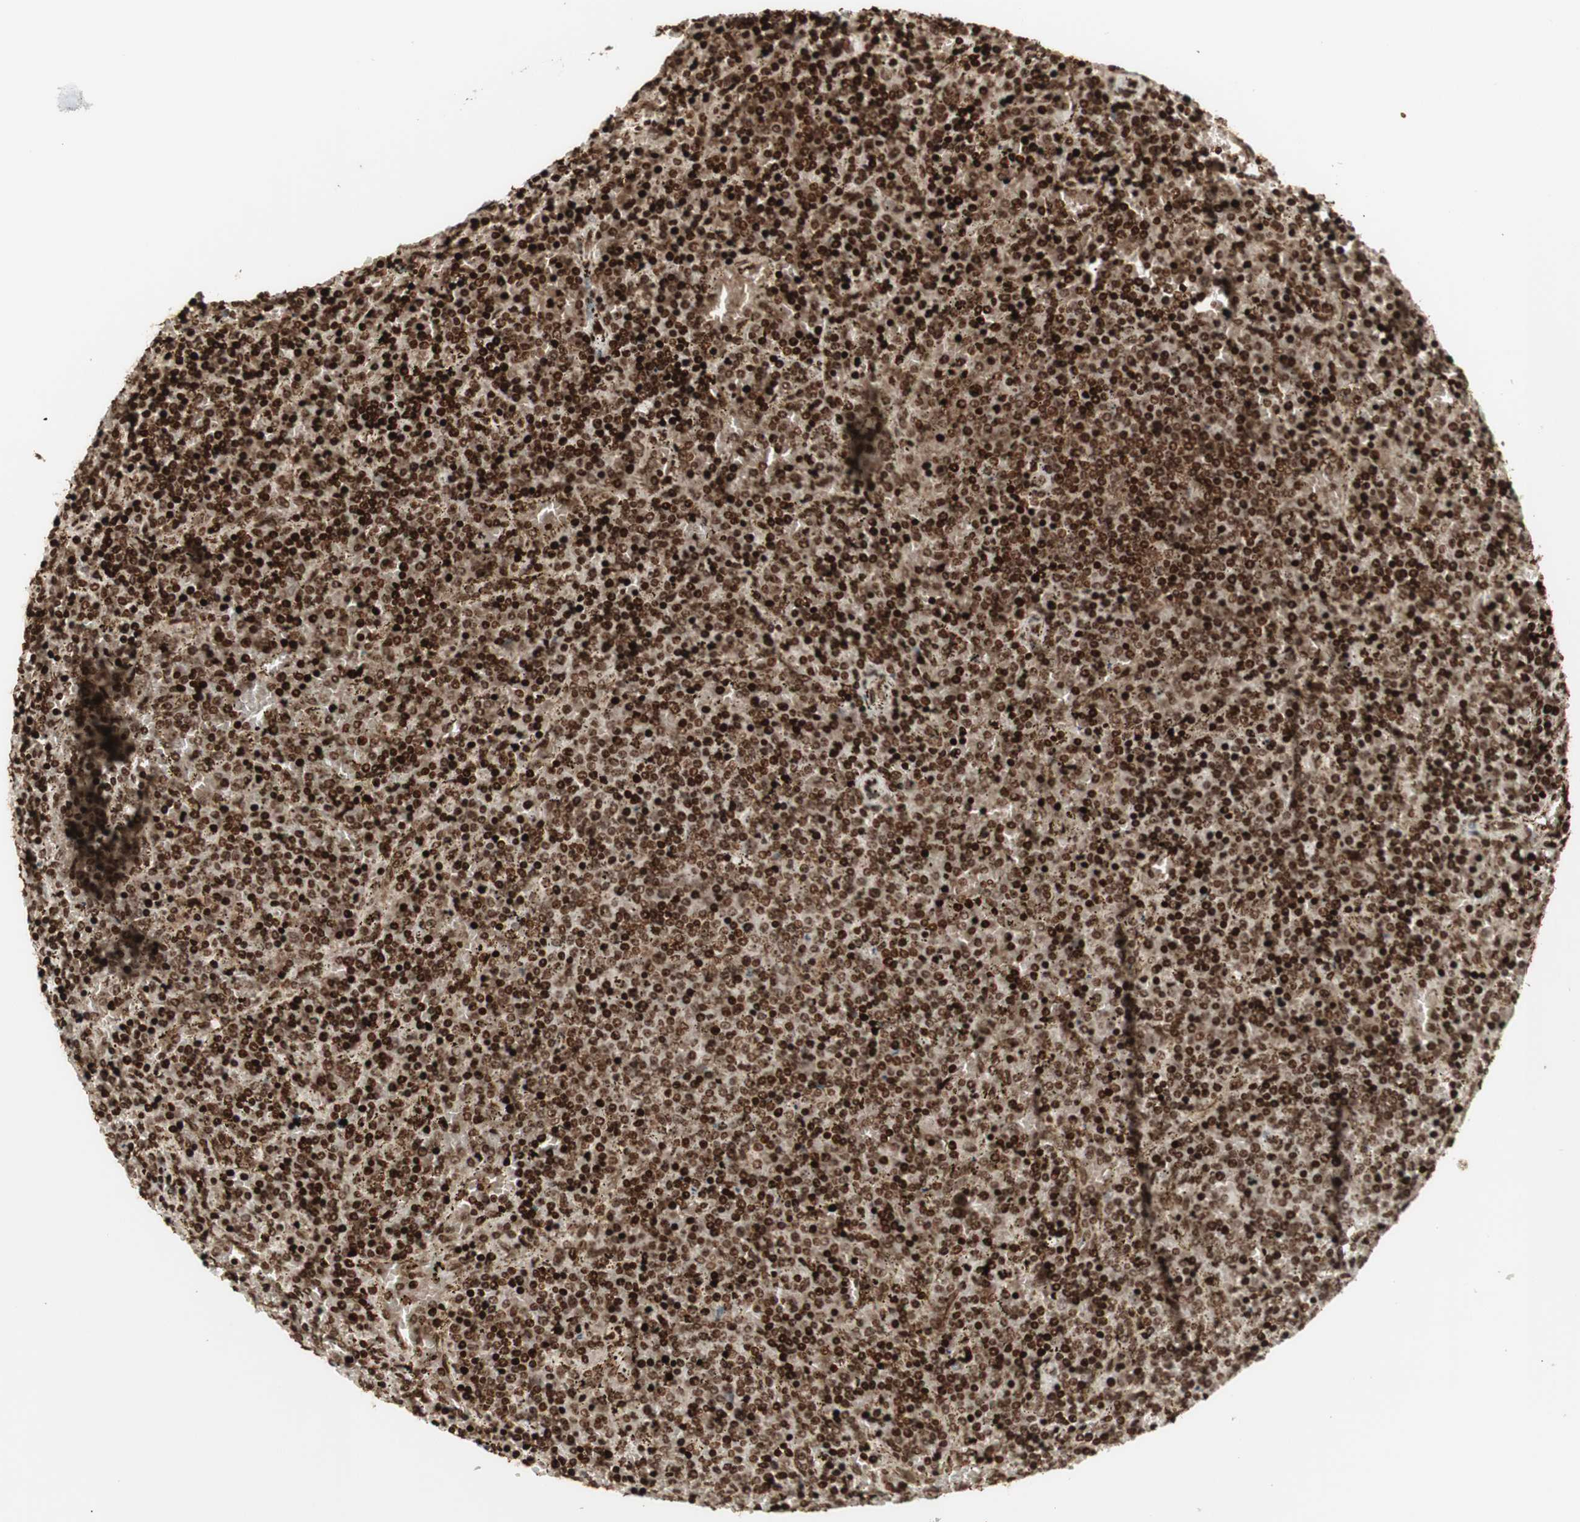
{"staining": {"intensity": "strong", "quantity": ">75%", "location": "nuclear"}, "tissue": "lymphoma", "cell_type": "Tumor cells", "image_type": "cancer", "snomed": [{"axis": "morphology", "description": "Malignant lymphoma, non-Hodgkin's type, Low grade"}, {"axis": "topography", "description": "Spleen"}], "caption": "This image exhibits immunohistochemistry (IHC) staining of malignant lymphoma, non-Hodgkin's type (low-grade), with high strong nuclear expression in about >75% of tumor cells.", "gene": "NCAPD2", "patient": {"sex": "female", "age": 77}}